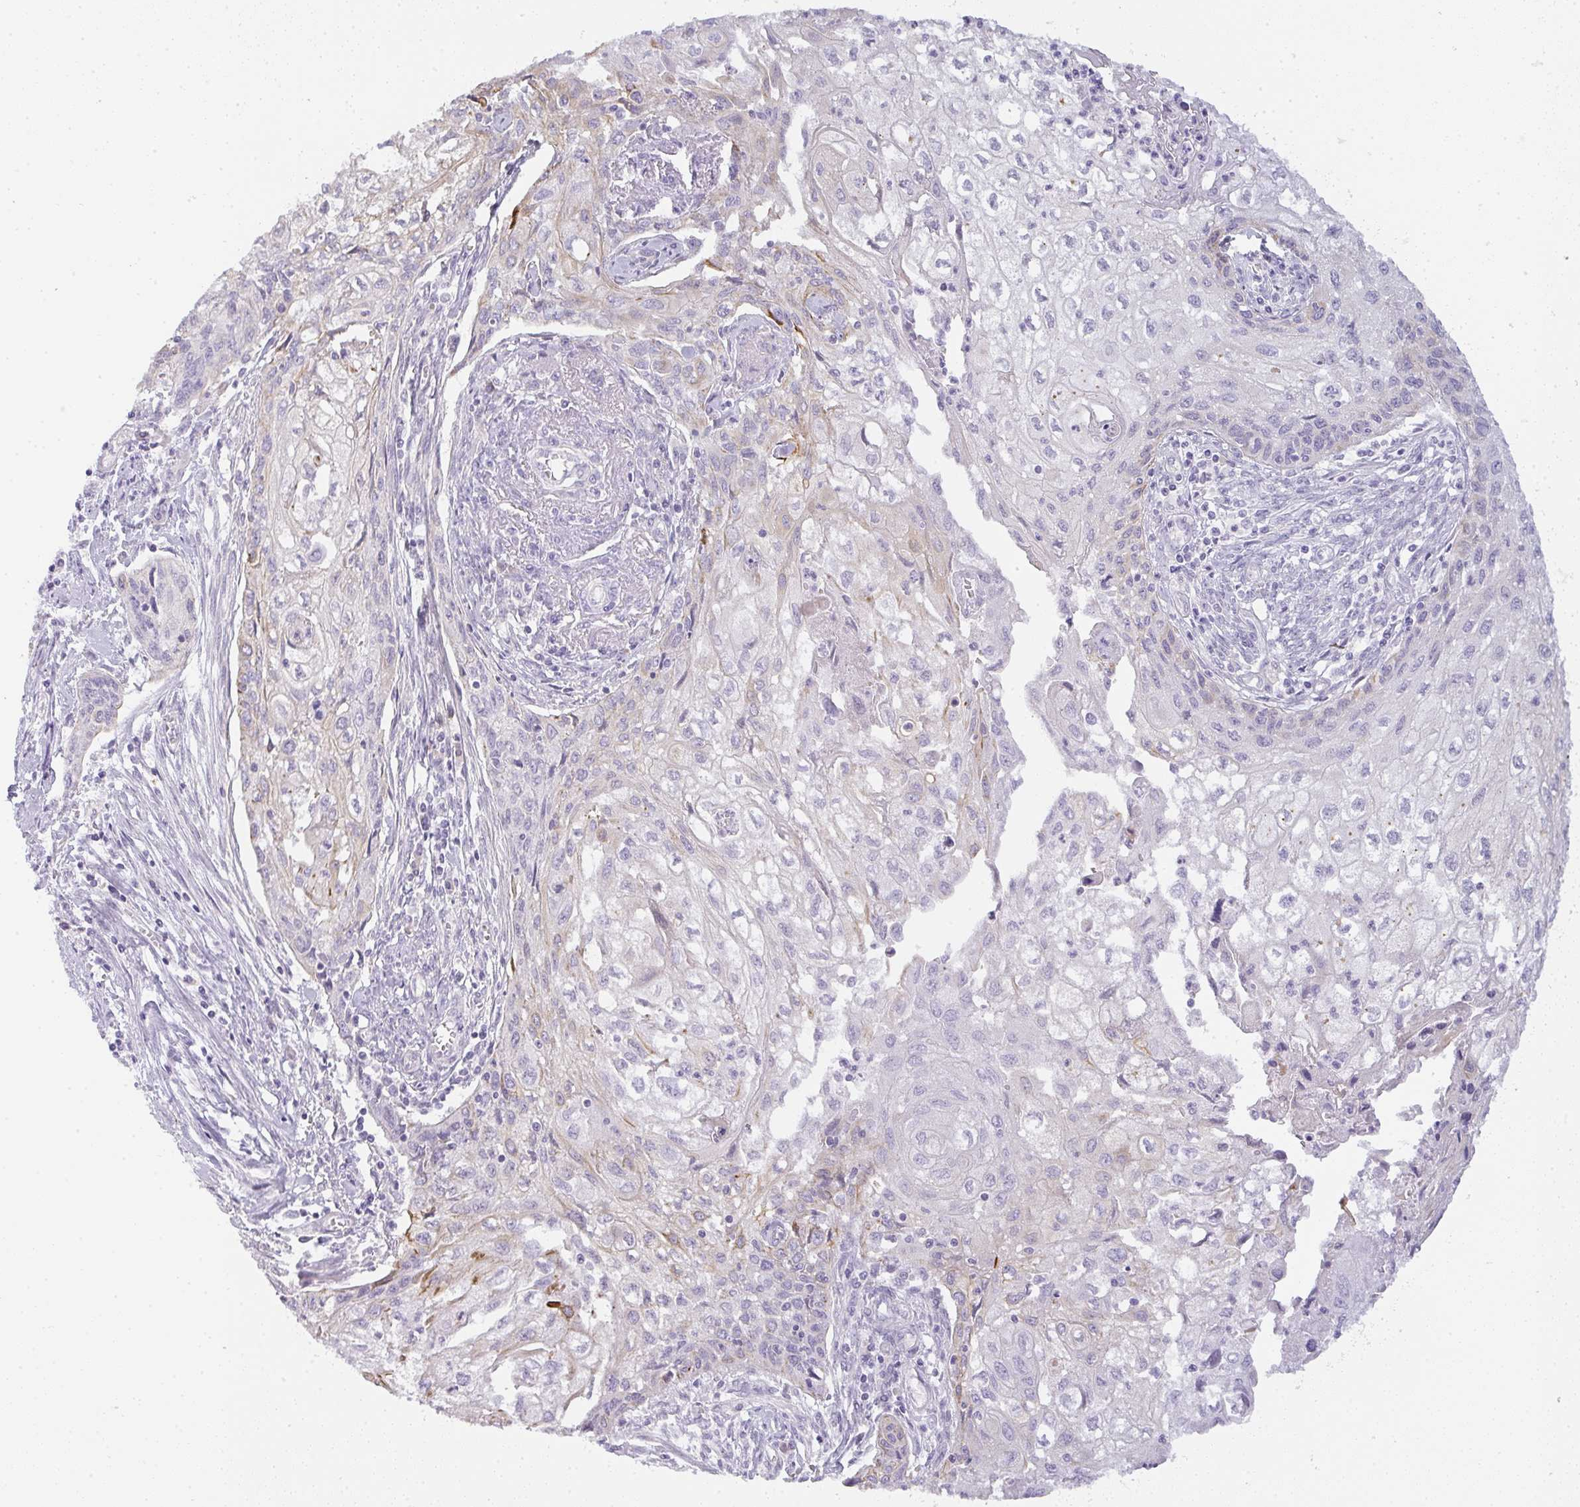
{"staining": {"intensity": "negative", "quantity": "none", "location": "none"}, "tissue": "cervical cancer", "cell_type": "Tumor cells", "image_type": "cancer", "snomed": [{"axis": "morphology", "description": "Squamous cell carcinoma, NOS"}, {"axis": "topography", "description": "Cervix"}], "caption": "High magnification brightfield microscopy of squamous cell carcinoma (cervical) stained with DAB (brown) and counterstained with hematoxylin (blue): tumor cells show no significant staining.", "gene": "SIRPB2", "patient": {"sex": "female", "age": 67}}